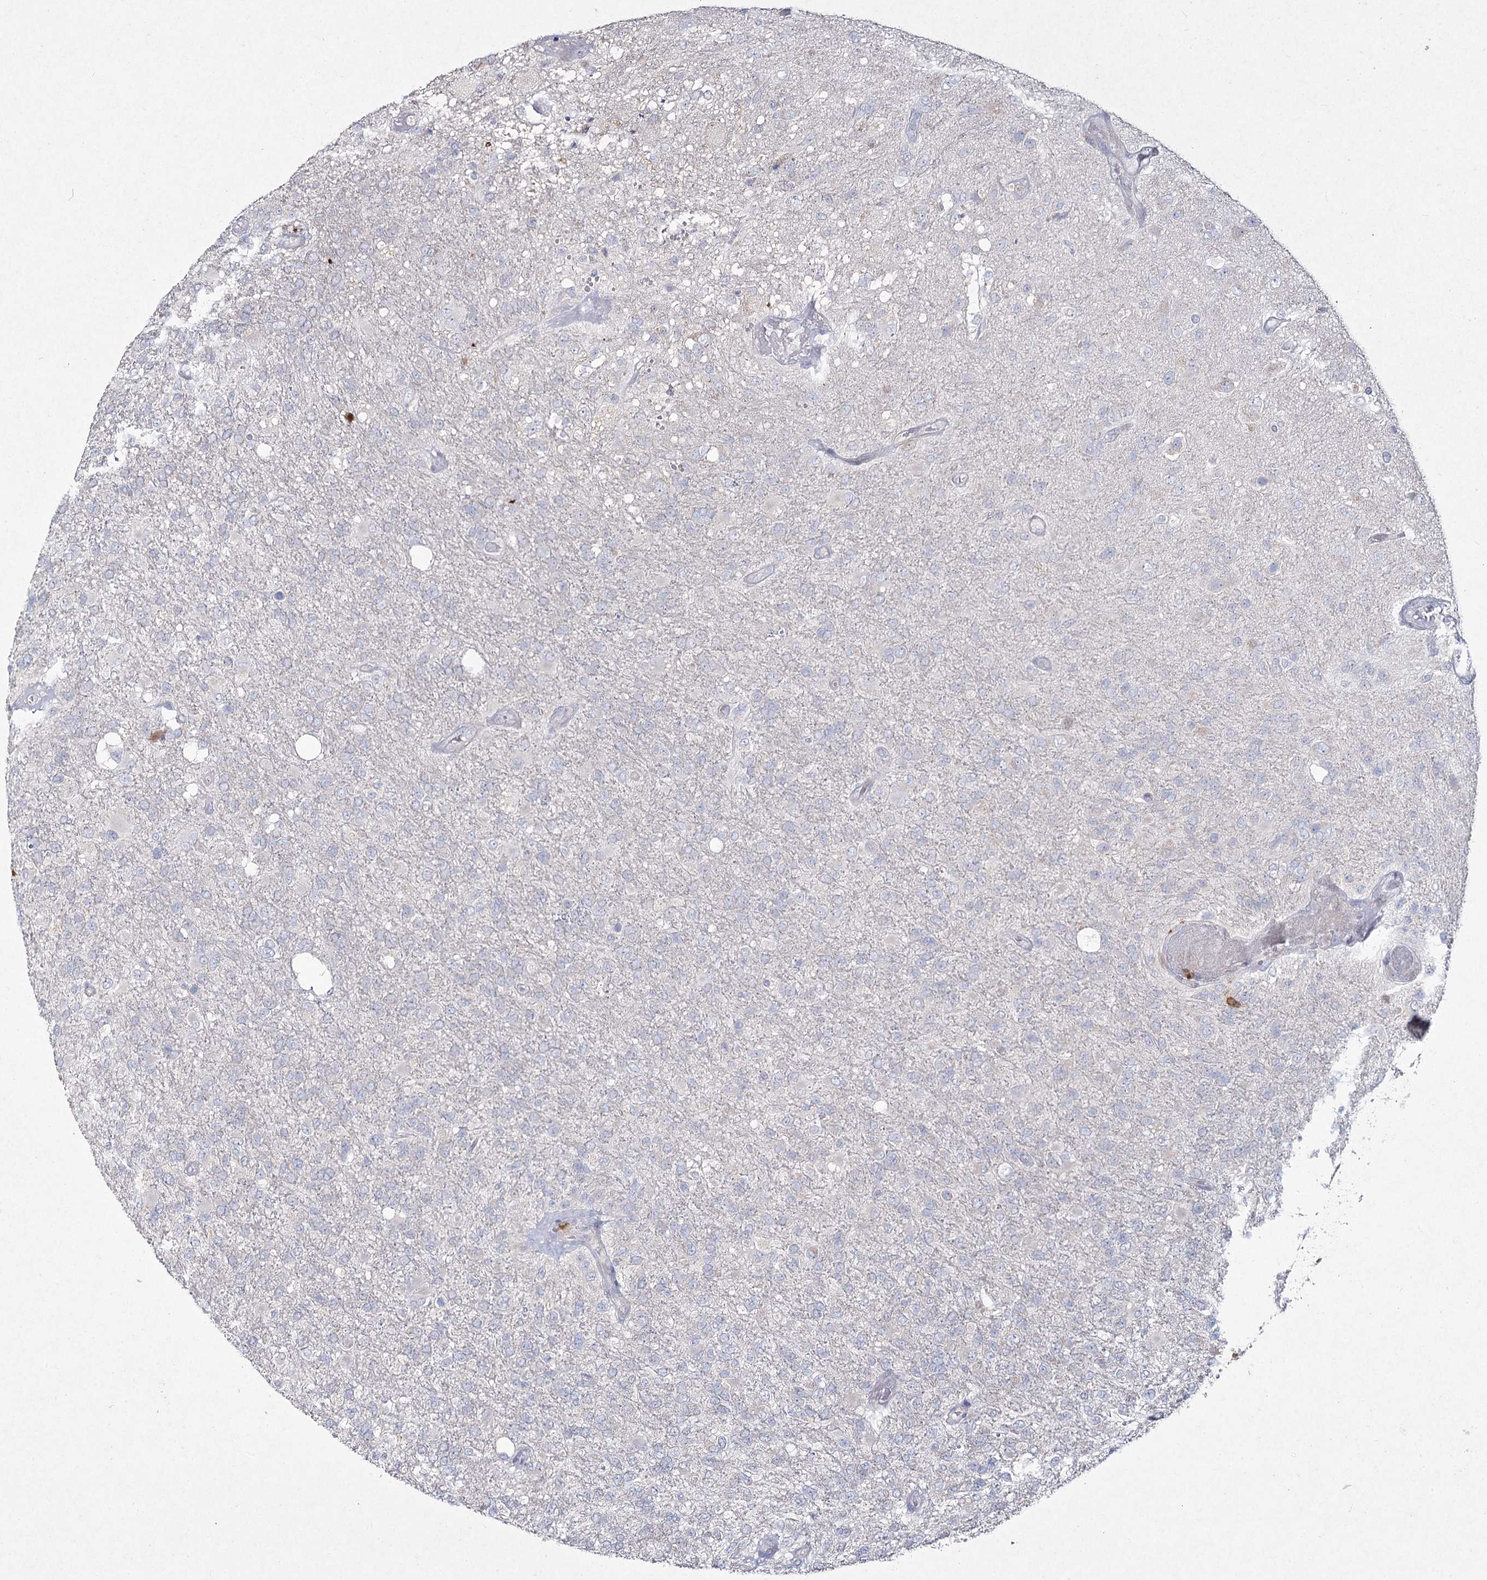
{"staining": {"intensity": "negative", "quantity": "none", "location": "none"}, "tissue": "glioma", "cell_type": "Tumor cells", "image_type": "cancer", "snomed": [{"axis": "morphology", "description": "Glioma, malignant, High grade"}, {"axis": "topography", "description": "Brain"}], "caption": "The immunohistochemistry histopathology image has no significant positivity in tumor cells of malignant glioma (high-grade) tissue.", "gene": "NIPAL4", "patient": {"sex": "female", "age": 74}}